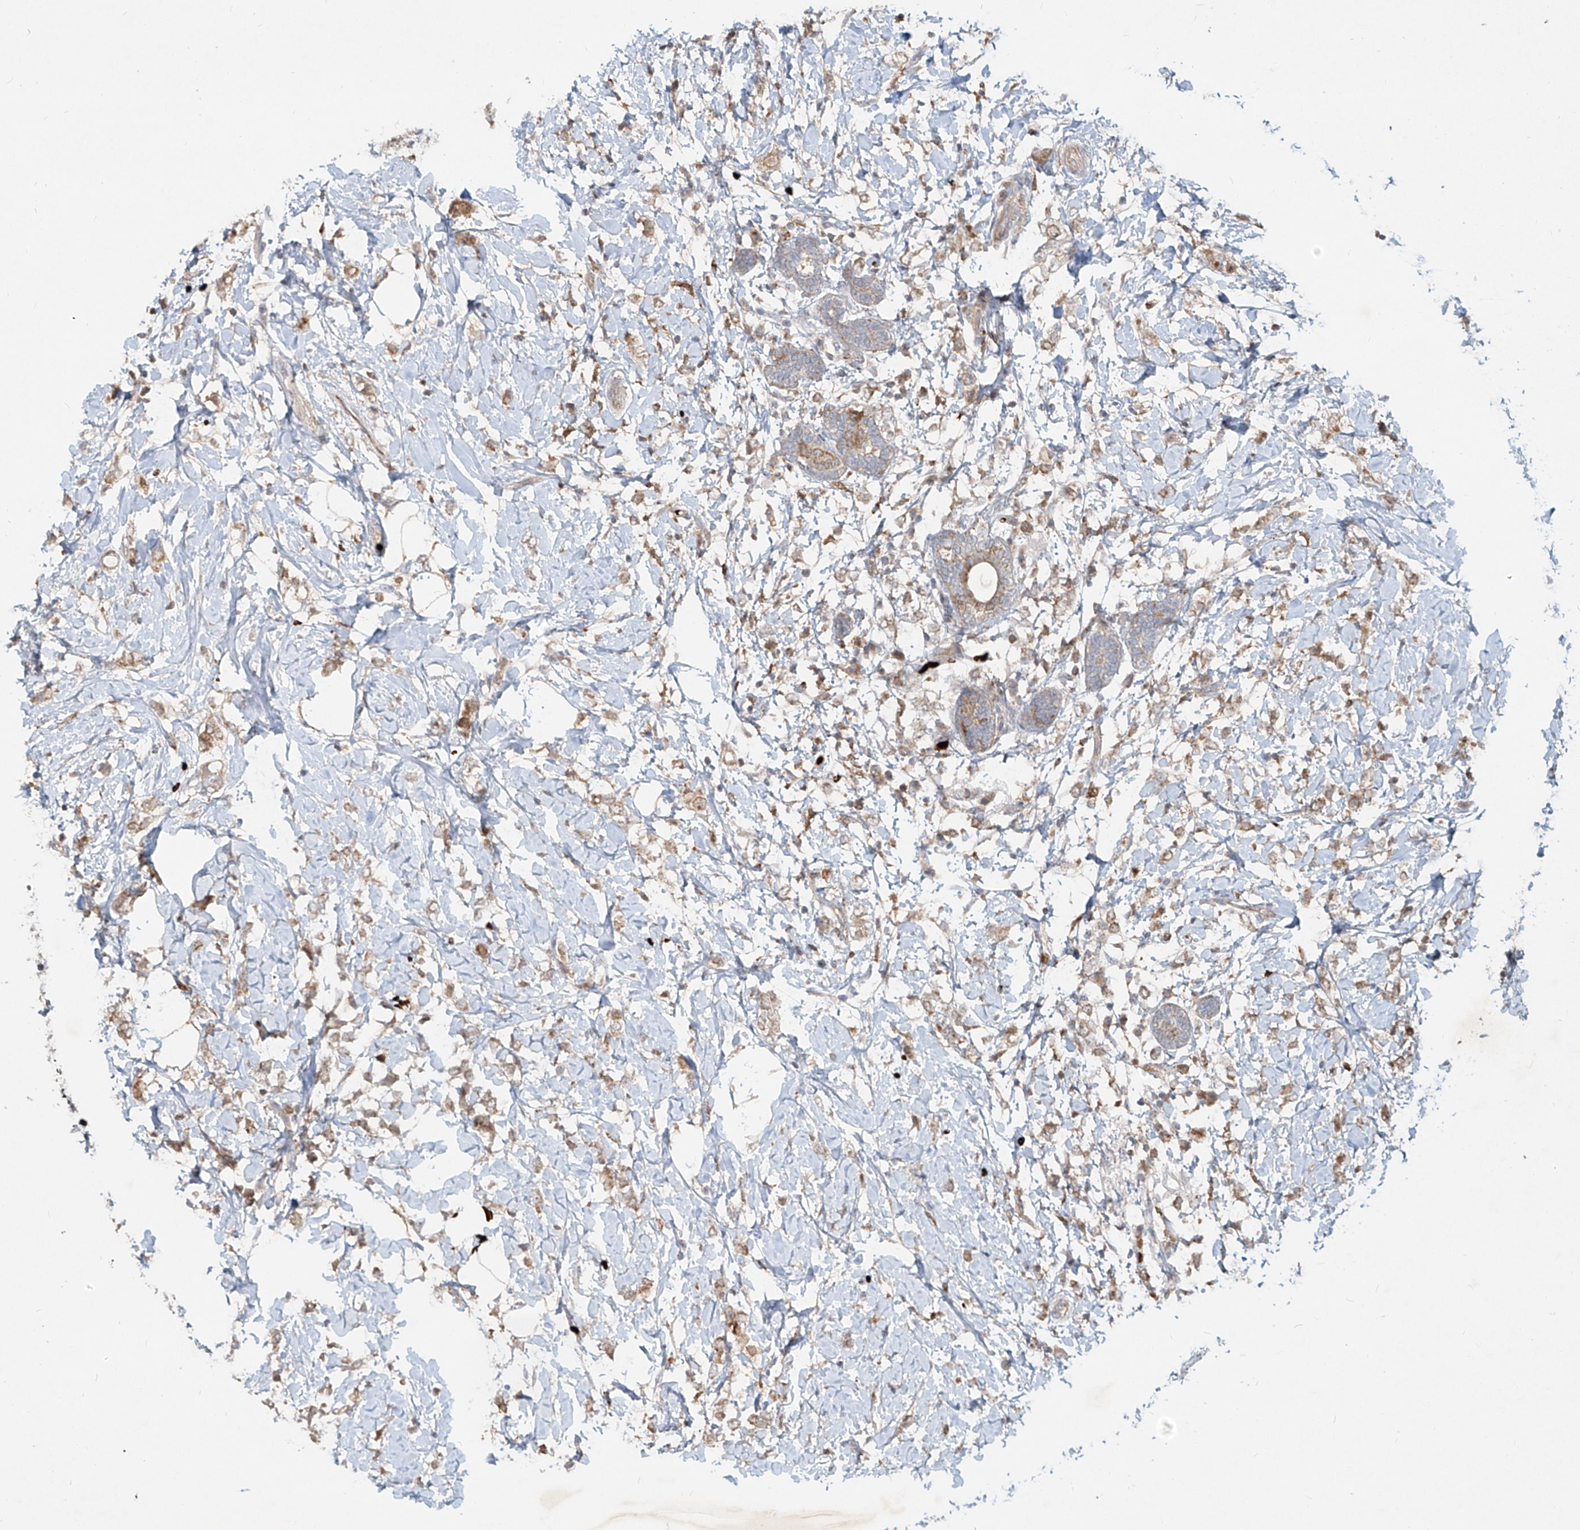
{"staining": {"intensity": "weak", "quantity": ">75%", "location": "cytoplasmic/membranous"}, "tissue": "breast cancer", "cell_type": "Tumor cells", "image_type": "cancer", "snomed": [{"axis": "morphology", "description": "Normal tissue, NOS"}, {"axis": "morphology", "description": "Lobular carcinoma"}, {"axis": "topography", "description": "Breast"}], "caption": "Brown immunohistochemical staining in lobular carcinoma (breast) reveals weak cytoplasmic/membranous staining in about >75% of tumor cells.", "gene": "FGD2", "patient": {"sex": "female", "age": 47}}